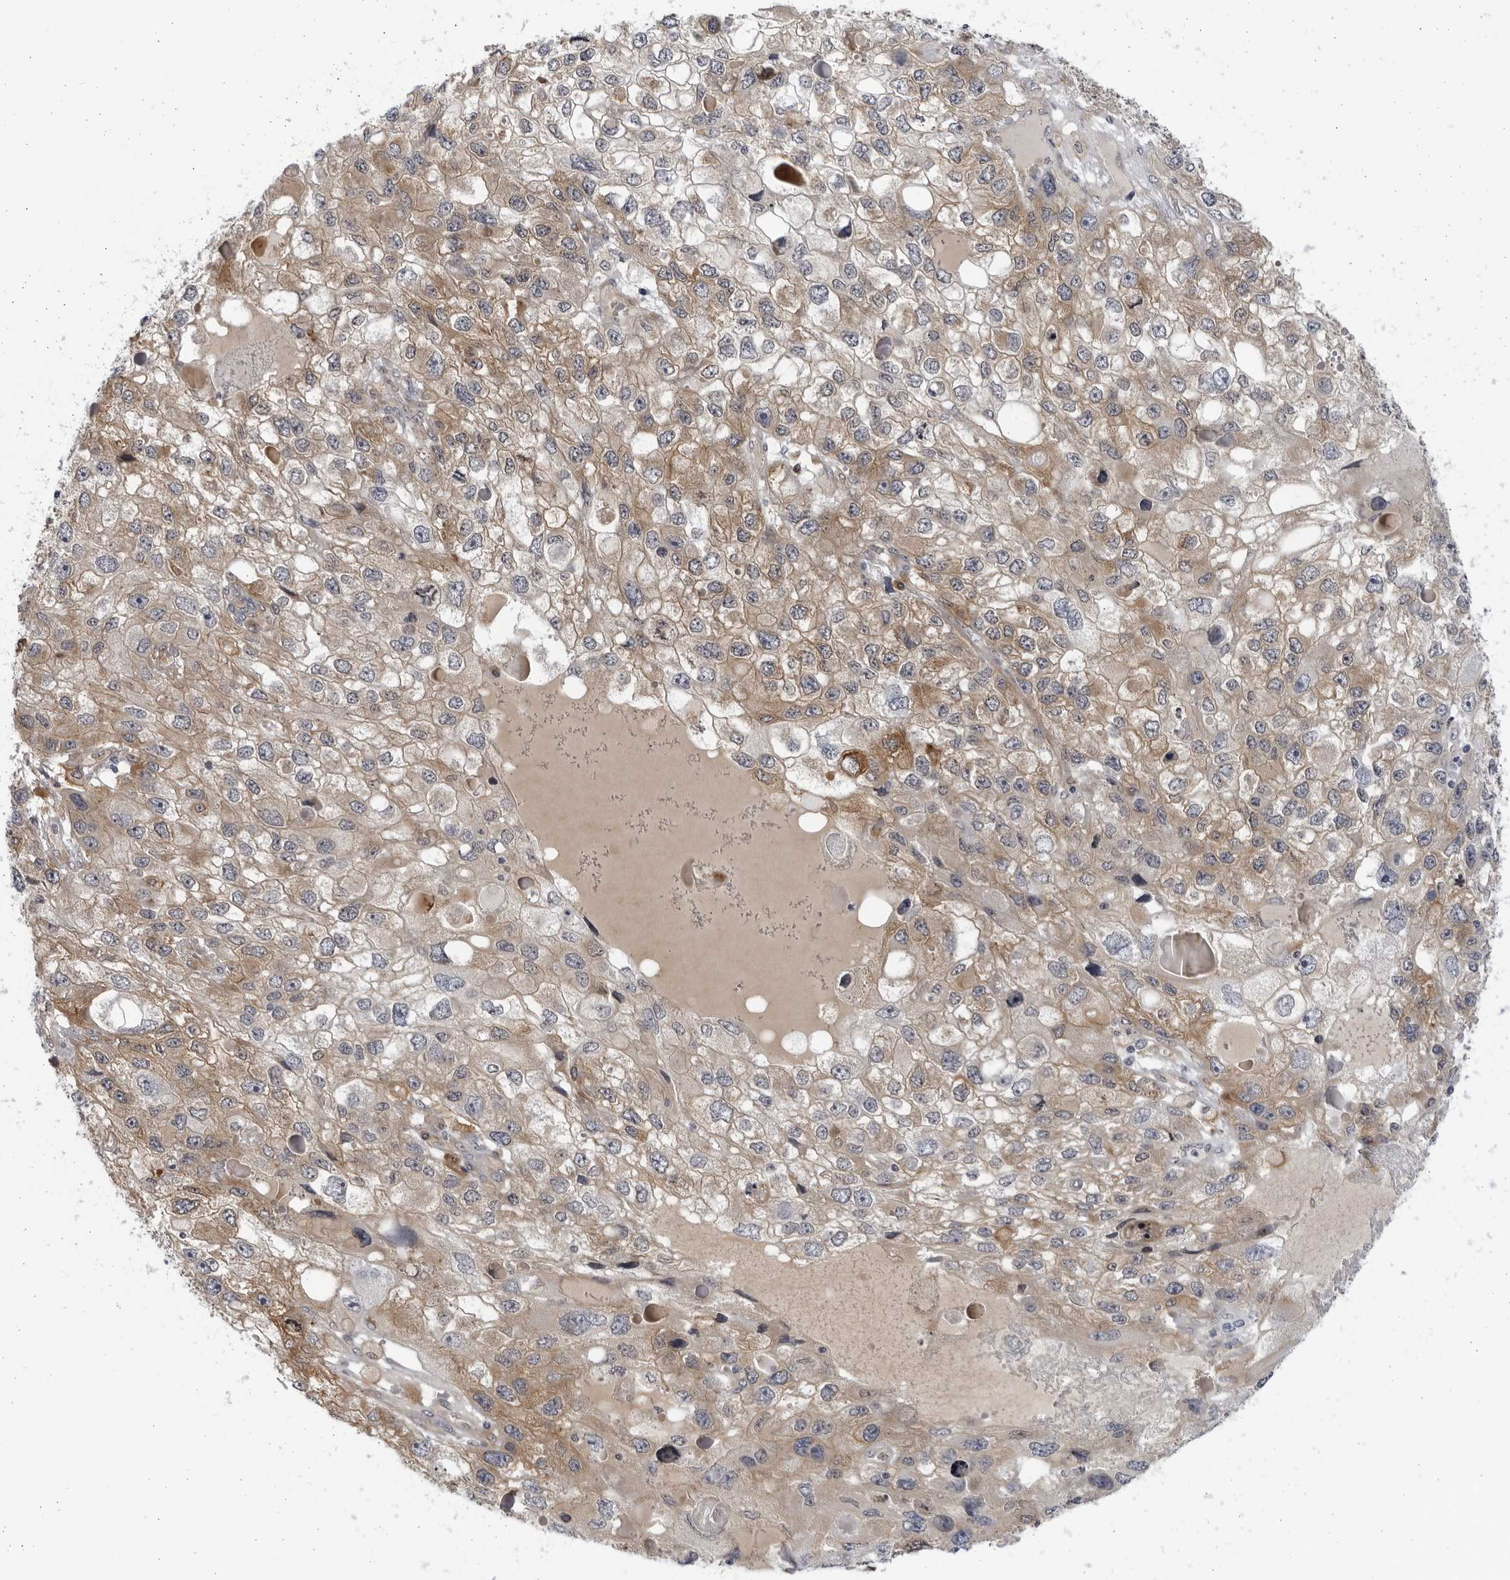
{"staining": {"intensity": "weak", "quantity": "25%-75%", "location": "cytoplasmic/membranous"}, "tissue": "endometrial cancer", "cell_type": "Tumor cells", "image_type": "cancer", "snomed": [{"axis": "morphology", "description": "Adenocarcinoma, NOS"}, {"axis": "topography", "description": "Endometrium"}], "caption": "An image of human endometrial cancer stained for a protein displays weak cytoplasmic/membranous brown staining in tumor cells.", "gene": "BMP2K", "patient": {"sex": "female", "age": 49}}